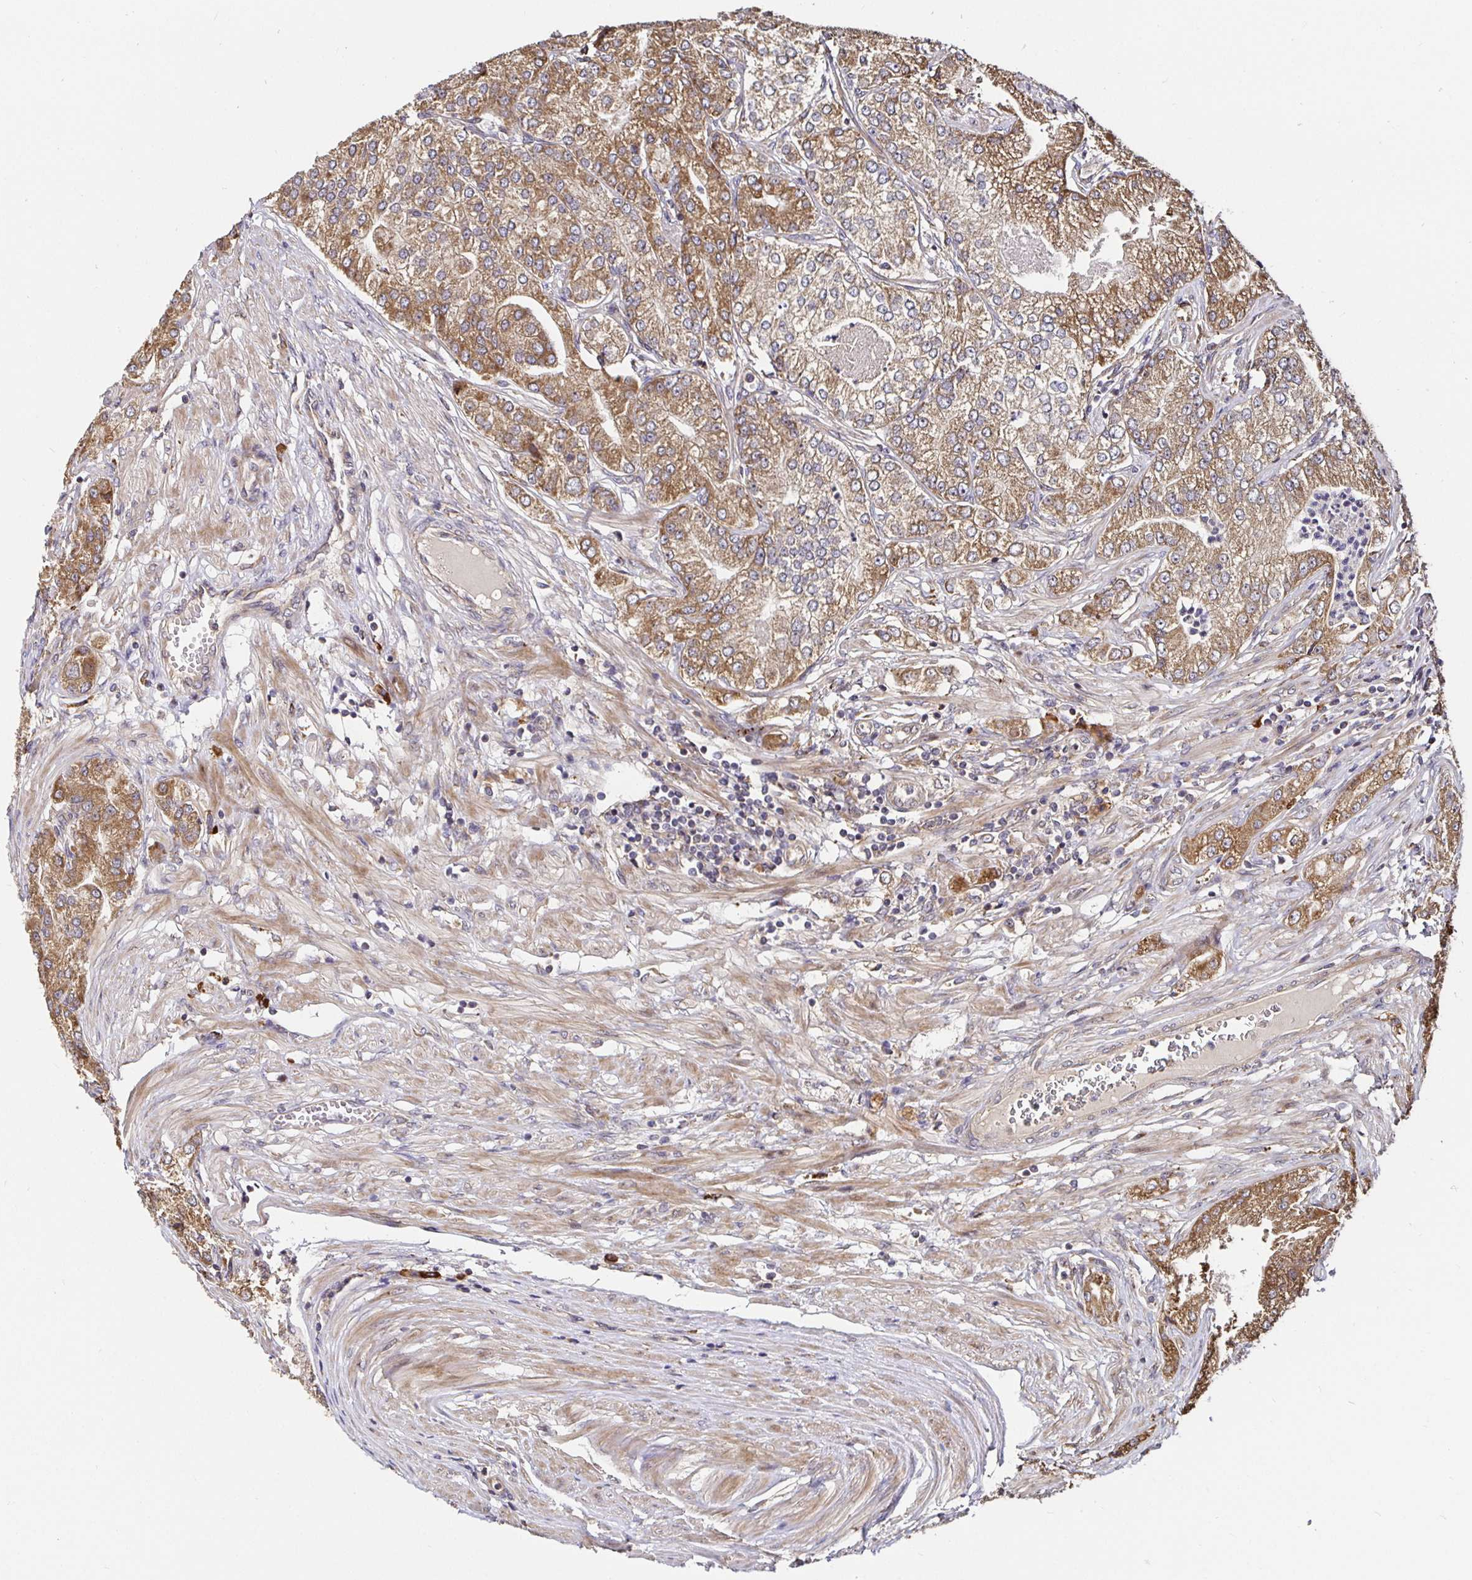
{"staining": {"intensity": "moderate", "quantity": ">75%", "location": "cytoplasmic/membranous"}, "tissue": "prostate cancer", "cell_type": "Tumor cells", "image_type": "cancer", "snomed": [{"axis": "morphology", "description": "Adenocarcinoma, High grade"}, {"axis": "topography", "description": "Prostate"}], "caption": "An image of human prostate cancer stained for a protein exhibits moderate cytoplasmic/membranous brown staining in tumor cells.", "gene": "MLST8", "patient": {"sex": "male", "age": 61}}